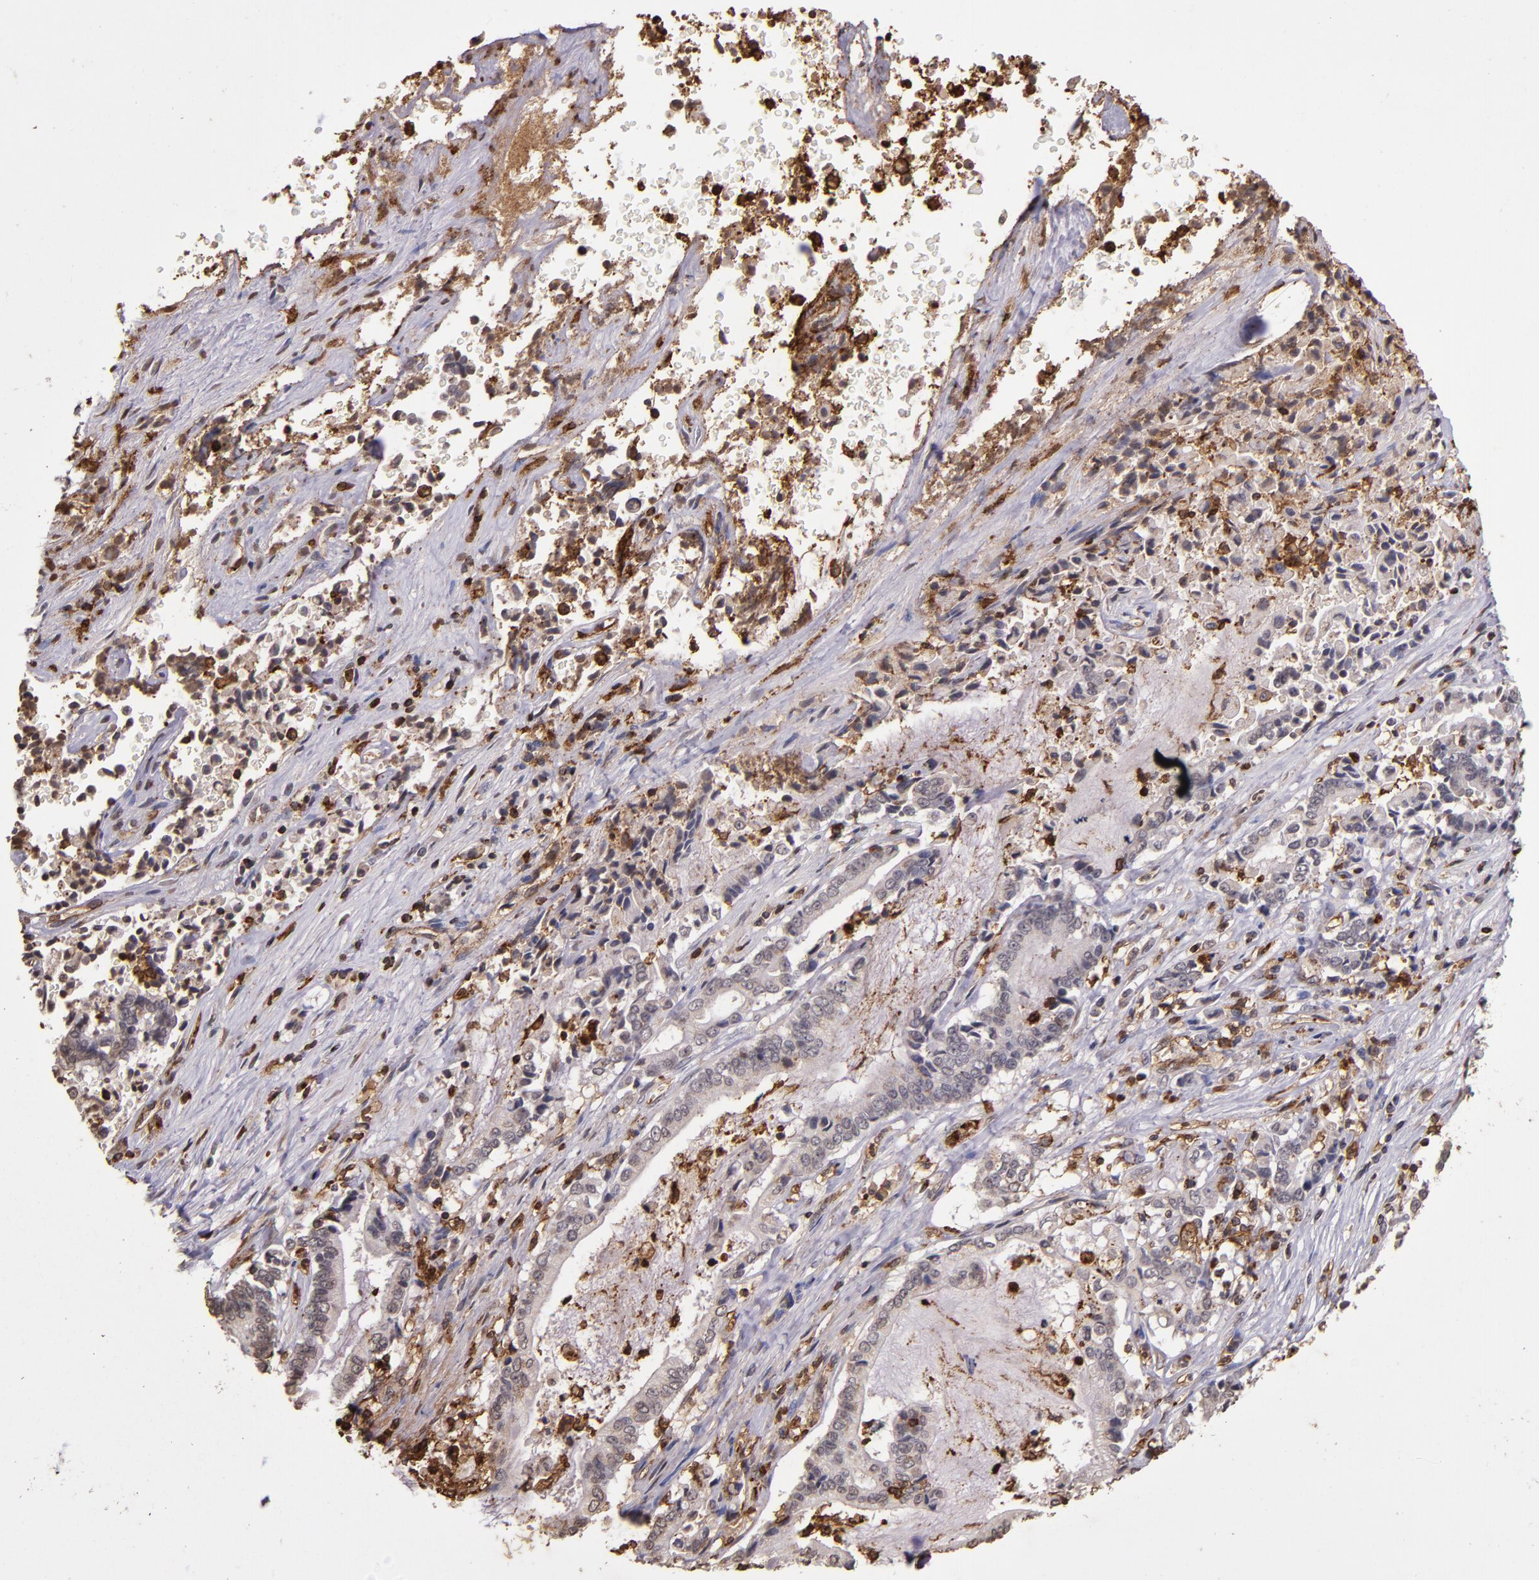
{"staining": {"intensity": "weak", "quantity": "<25%", "location": "cytoplasmic/membranous"}, "tissue": "liver cancer", "cell_type": "Tumor cells", "image_type": "cancer", "snomed": [{"axis": "morphology", "description": "Cholangiocarcinoma"}, {"axis": "topography", "description": "Liver"}], "caption": "The micrograph displays no staining of tumor cells in liver cholangiocarcinoma. The staining is performed using DAB brown chromogen with nuclei counter-stained in using hematoxylin.", "gene": "SLC2A3", "patient": {"sex": "male", "age": 57}}